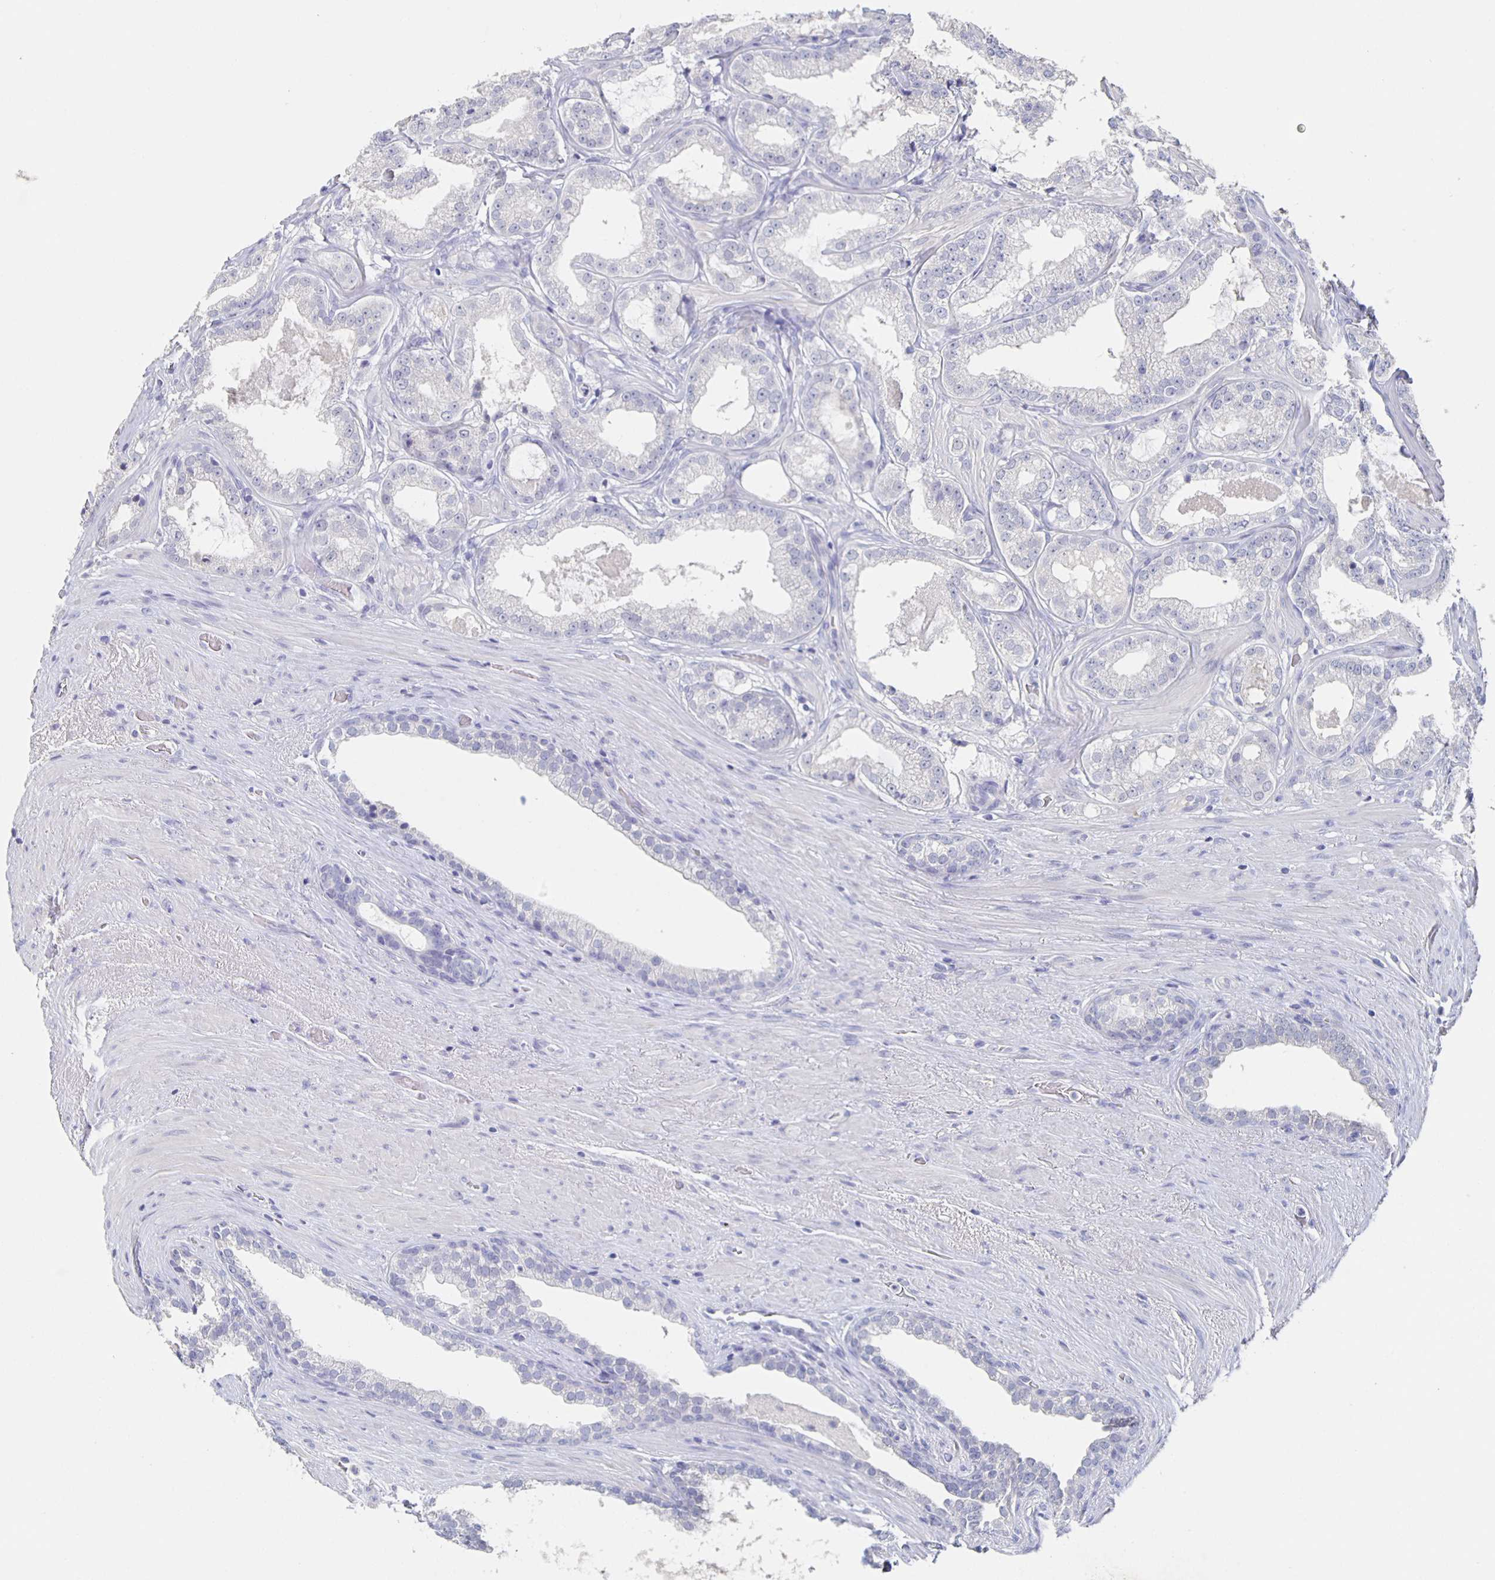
{"staining": {"intensity": "negative", "quantity": "none", "location": "none"}, "tissue": "prostate cancer", "cell_type": "Tumor cells", "image_type": "cancer", "snomed": [{"axis": "morphology", "description": "Adenocarcinoma, High grade"}, {"axis": "topography", "description": "Prostate"}], "caption": "Tumor cells are negative for protein expression in human prostate adenocarcinoma (high-grade).", "gene": "CACNA2D2", "patient": {"sex": "male", "age": 65}}